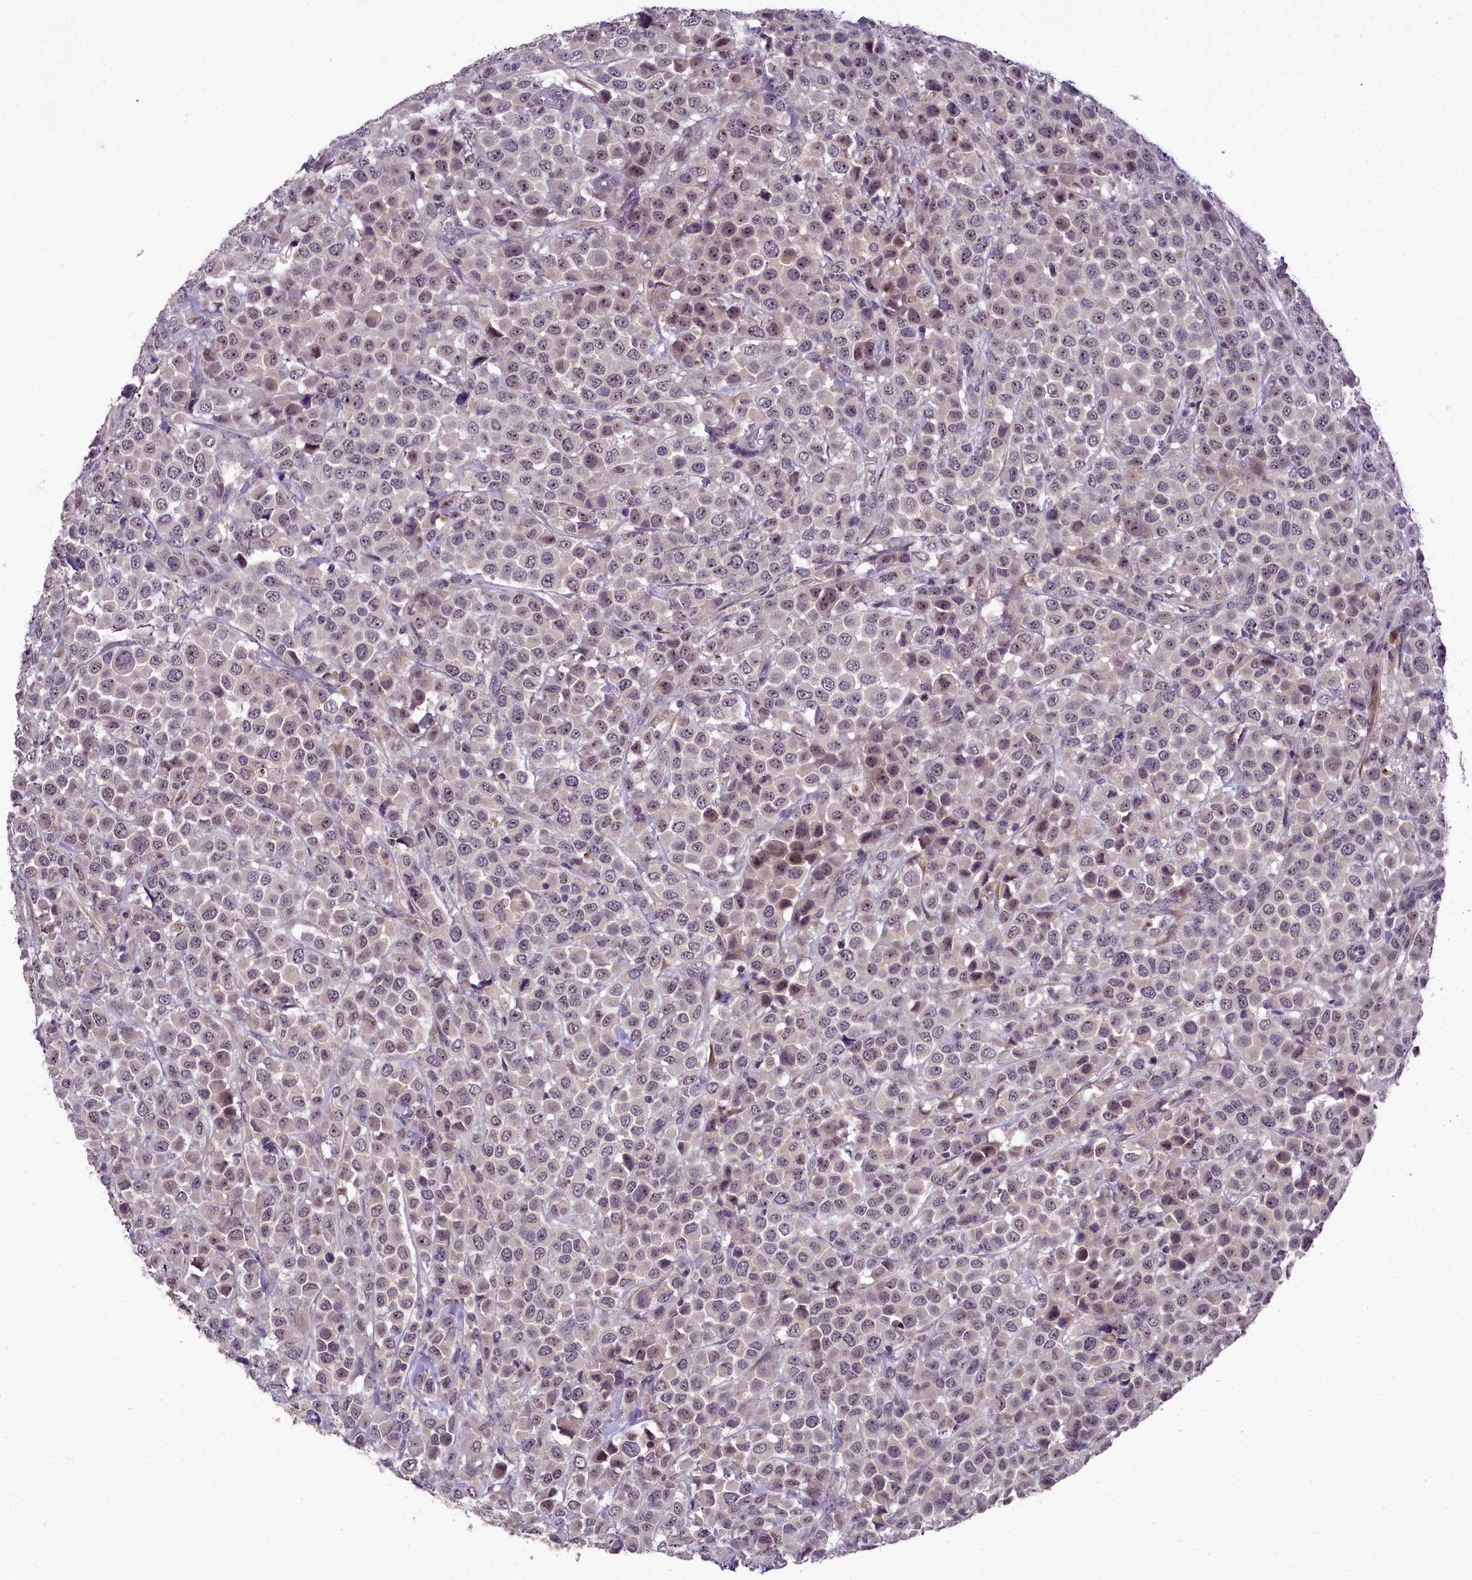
{"staining": {"intensity": "weak", "quantity": "<25%", "location": "nuclear"}, "tissue": "breast cancer", "cell_type": "Tumor cells", "image_type": "cancer", "snomed": [{"axis": "morphology", "description": "Duct carcinoma"}, {"axis": "topography", "description": "Breast"}], "caption": "Immunohistochemistry of human breast cancer (intraductal carcinoma) reveals no positivity in tumor cells.", "gene": "ZNF333", "patient": {"sex": "female", "age": 61}}